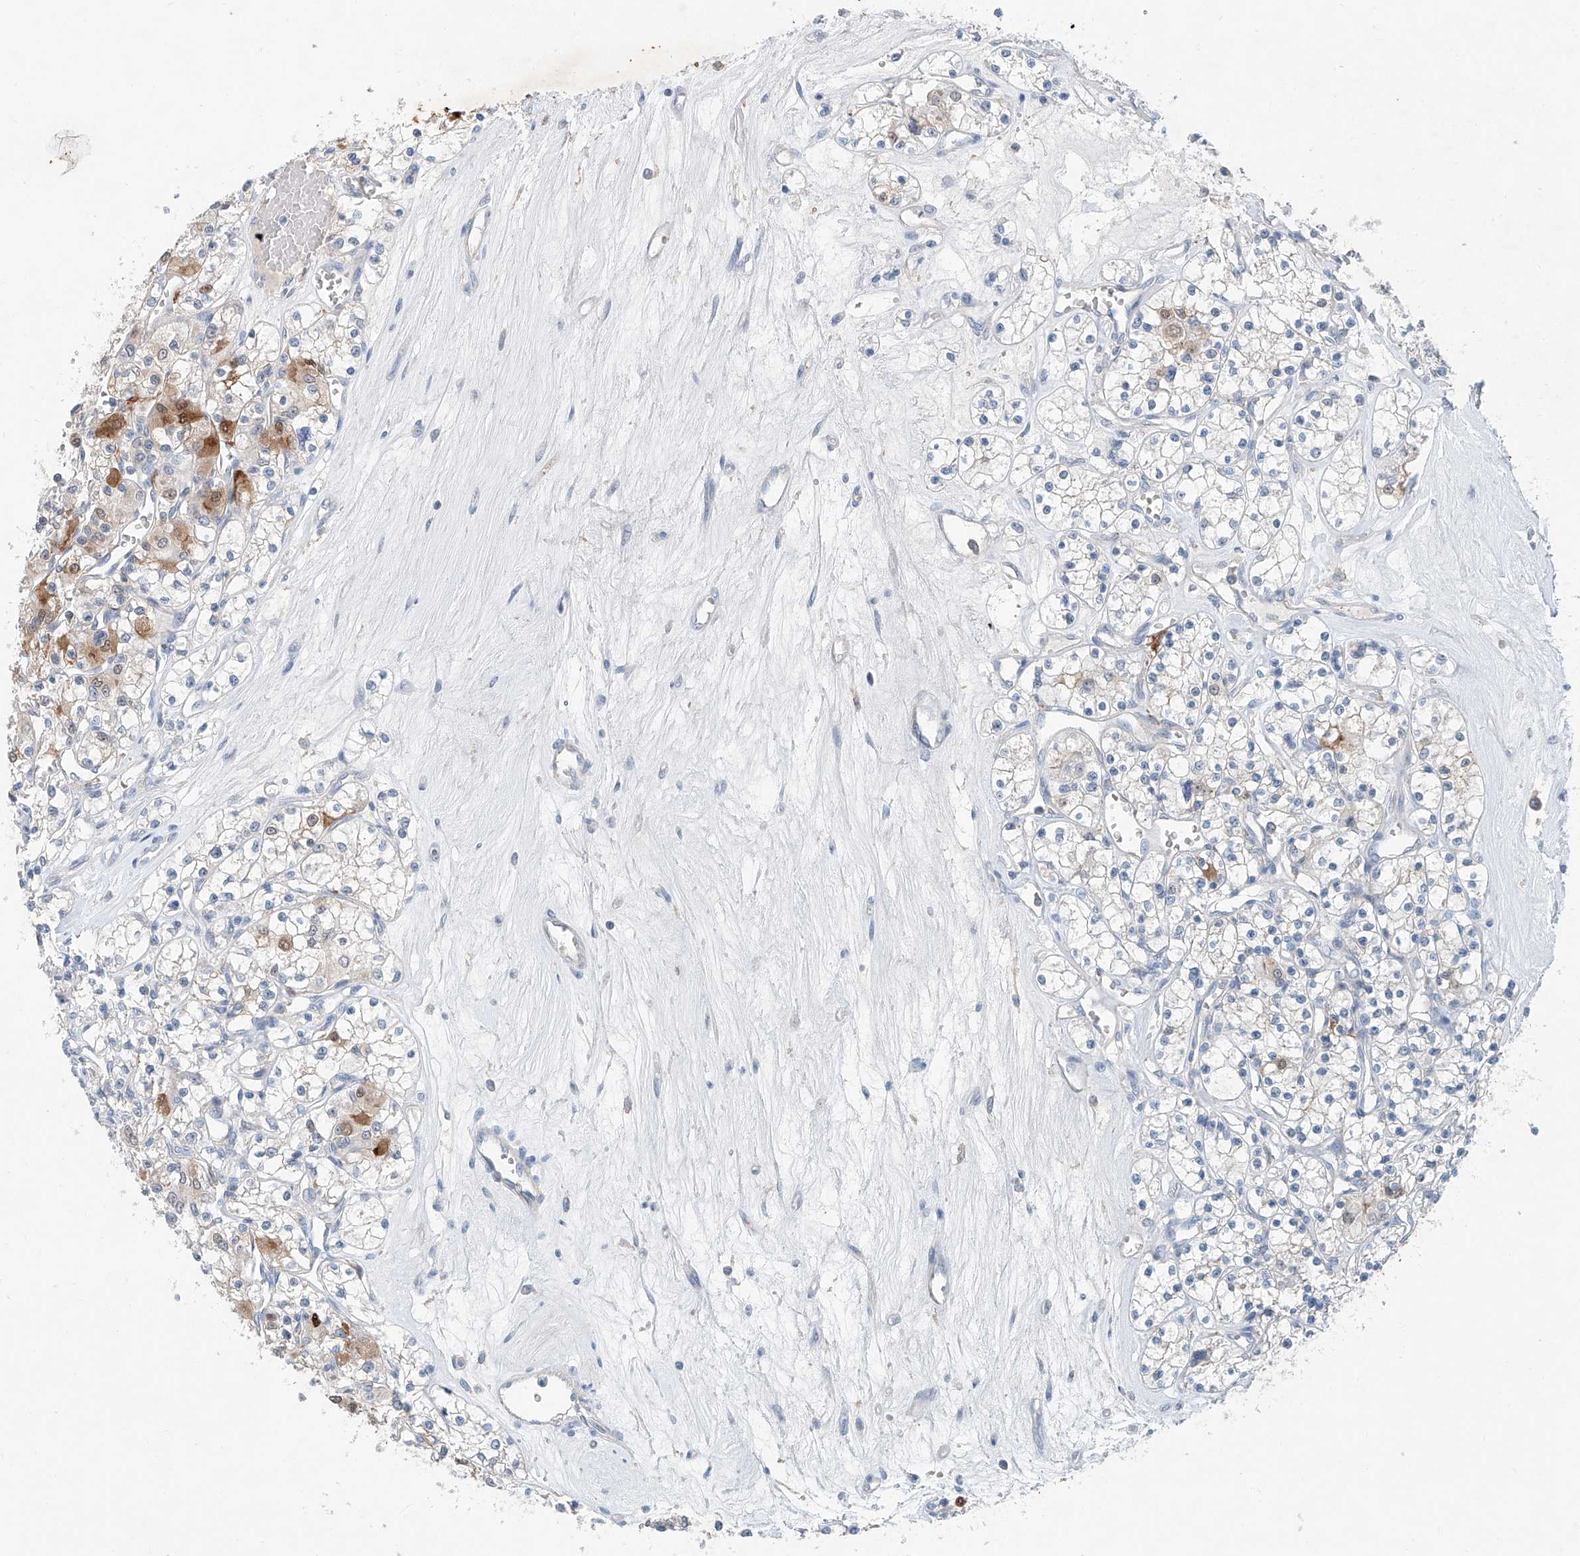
{"staining": {"intensity": "negative", "quantity": "none", "location": "none"}, "tissue": "renal cancer", "cell_type": "Tumor cells", "image_type": "cancer", "snomed": [{"axis": "morphology", "description": "Adenocarcinoma, NOS"}, {"axis": "topography", "description": "Kidney"}], "caption": "A high-resolution photomicrograph shows immunohistochemistry (IHC) staining of adenocarcinoma (renal), which exhibits no significant positivity in tumor cells.", "gene": "ANKRD34A", "patient": {"sex": "female", "age": 59}}